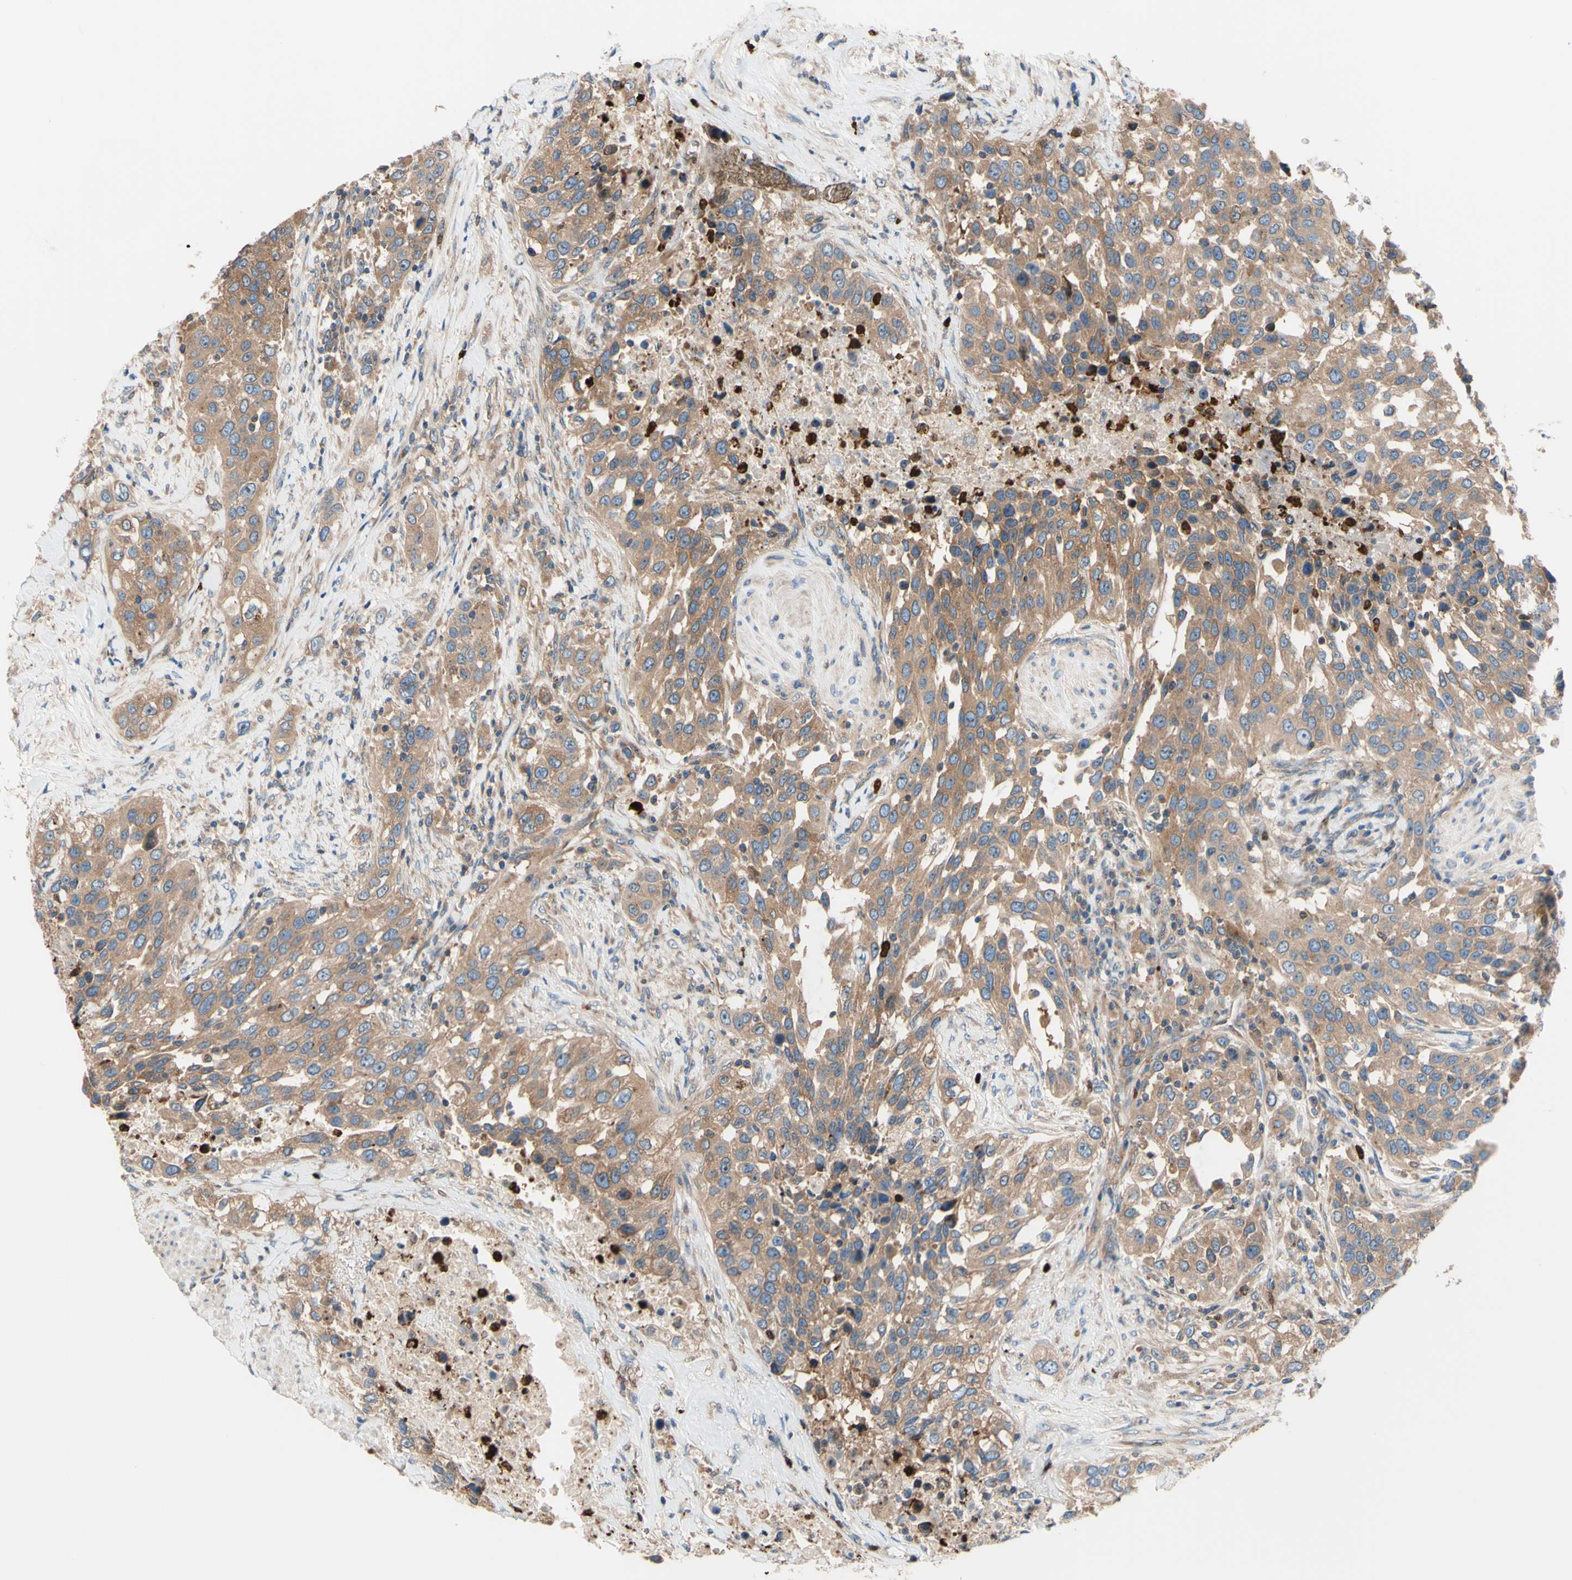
{"staining": {"intensity": "moderate", "quantity": ">75%", "location": "cytoplasmic/membranous"}, "tissue": "urothelial cancer", "cell_type": "Tumor cells", "image_type": "cancer", "snomed": [{"axis": "morphology", "description": "Urothelial carcinoma, High grade"}, {"axis": "topography", "description": "Urinary bladder"}], "caption": "Immunohistochemistry staining of urothelial carcinoma (high-grade), which reveals medium levels of moderate cytoplasmic/membranous staining in approximately >75% of tumor cells indicating moderate cytoplasmic/membranous protein staining. The staining was performed using DAB (3,3'-diaminobenzidine) (brown) for protein detection and nuclei were counterstained in hematoxylin (blue).", "gene": "USP9X", "patient": {"sex": "female", "age": 80}}